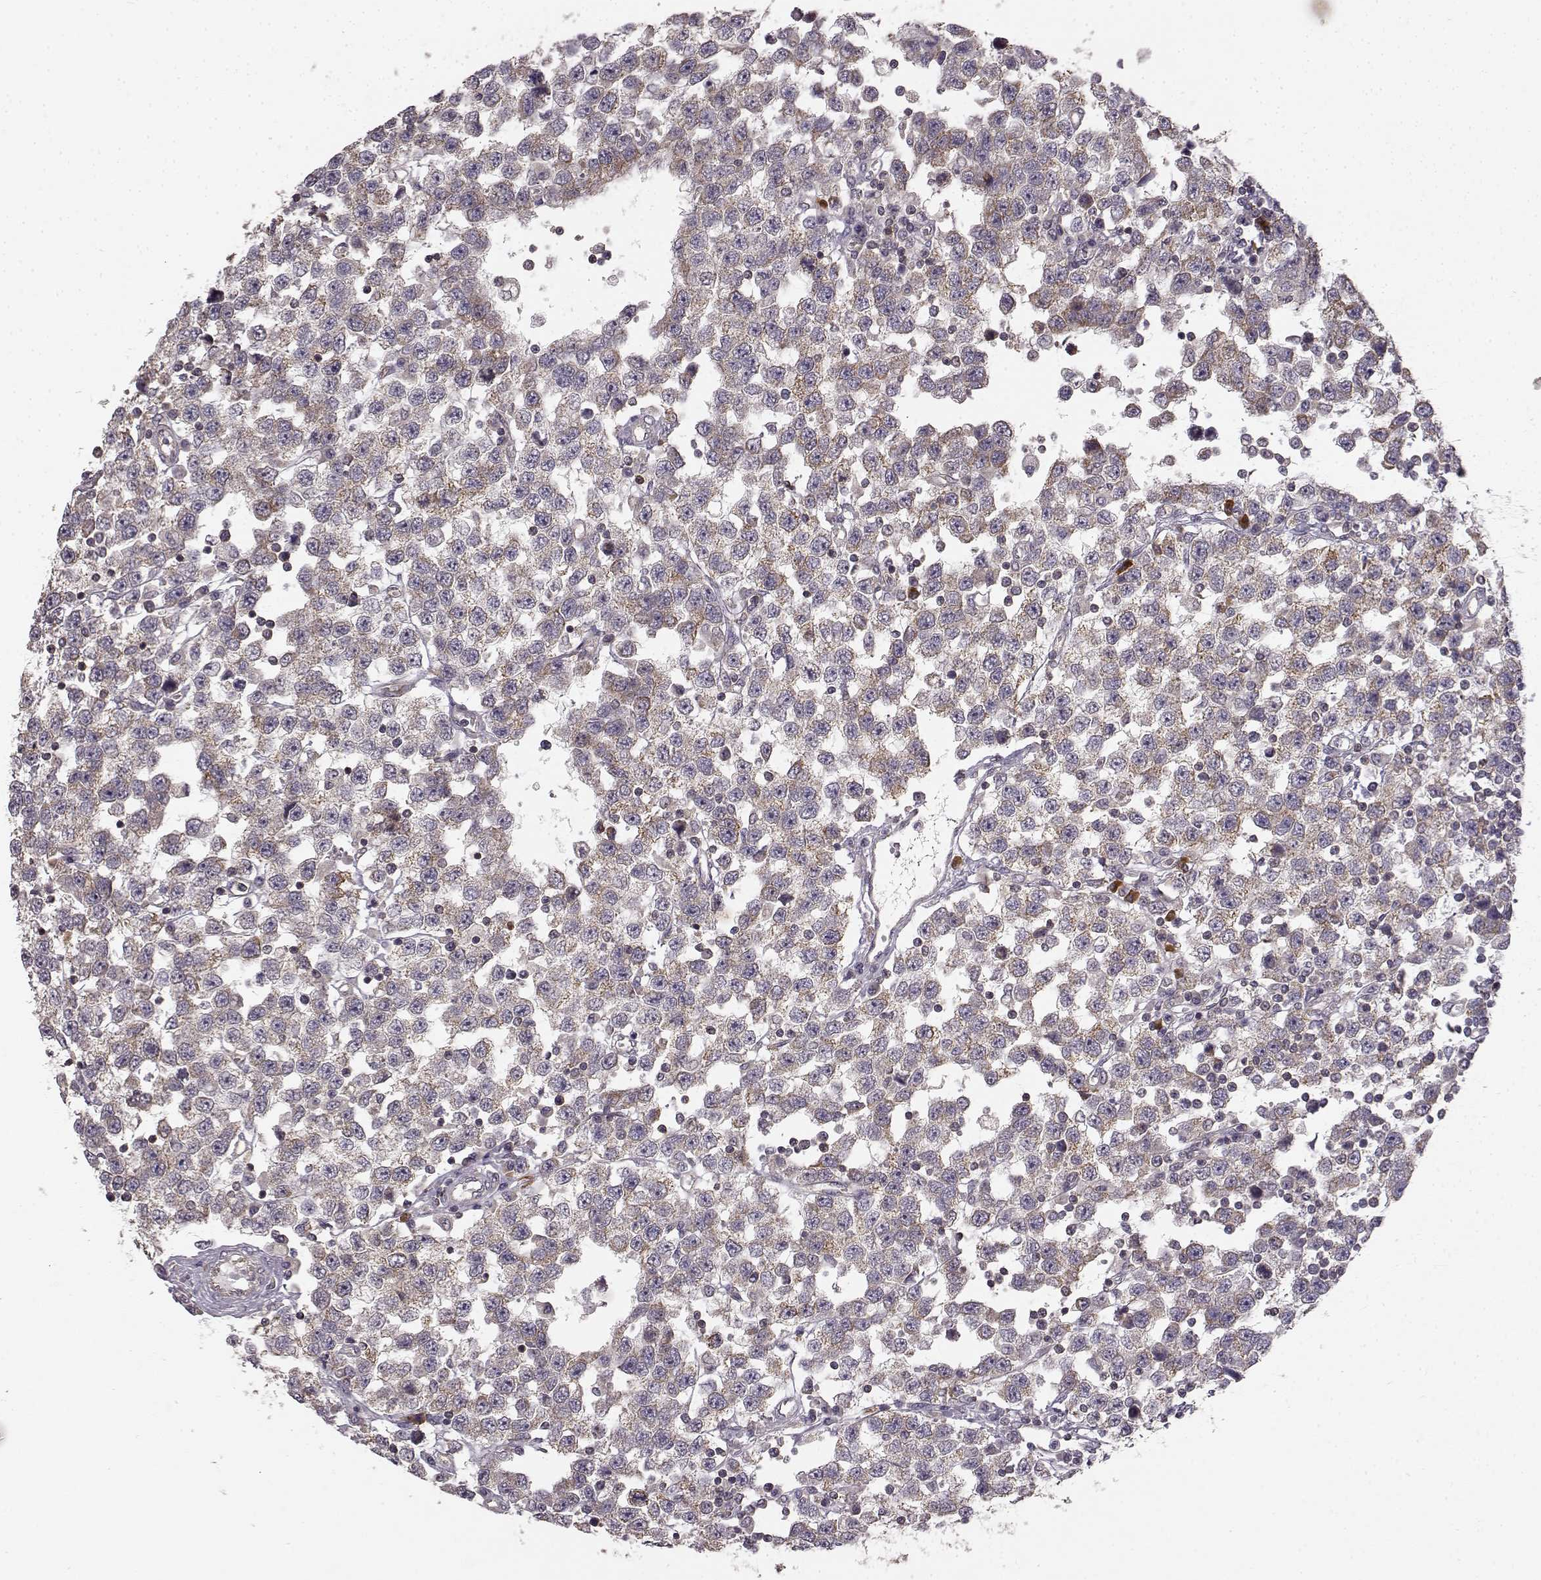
{"staining": {"intensity": "moderate", "quantity": "<25%", "location": "cytoplasmic/membranous"}, "tissue": "testis cancer", "cell_type": "Tumor cells", "image_type": "cancer", "snomed": [{"axis": "morphology", "description": "Seminoma, NOS"}, {"axis": "topography", "description": "Testis"}], "caption": "Immunohistochemistry (DAB) staining of testis cancer exhibits moderate cytoplasmic/membranous protein positivity in about <25% of tumor cells.", "gene": "ERBB3", "patient": {"sex": "male", "age": 34}}